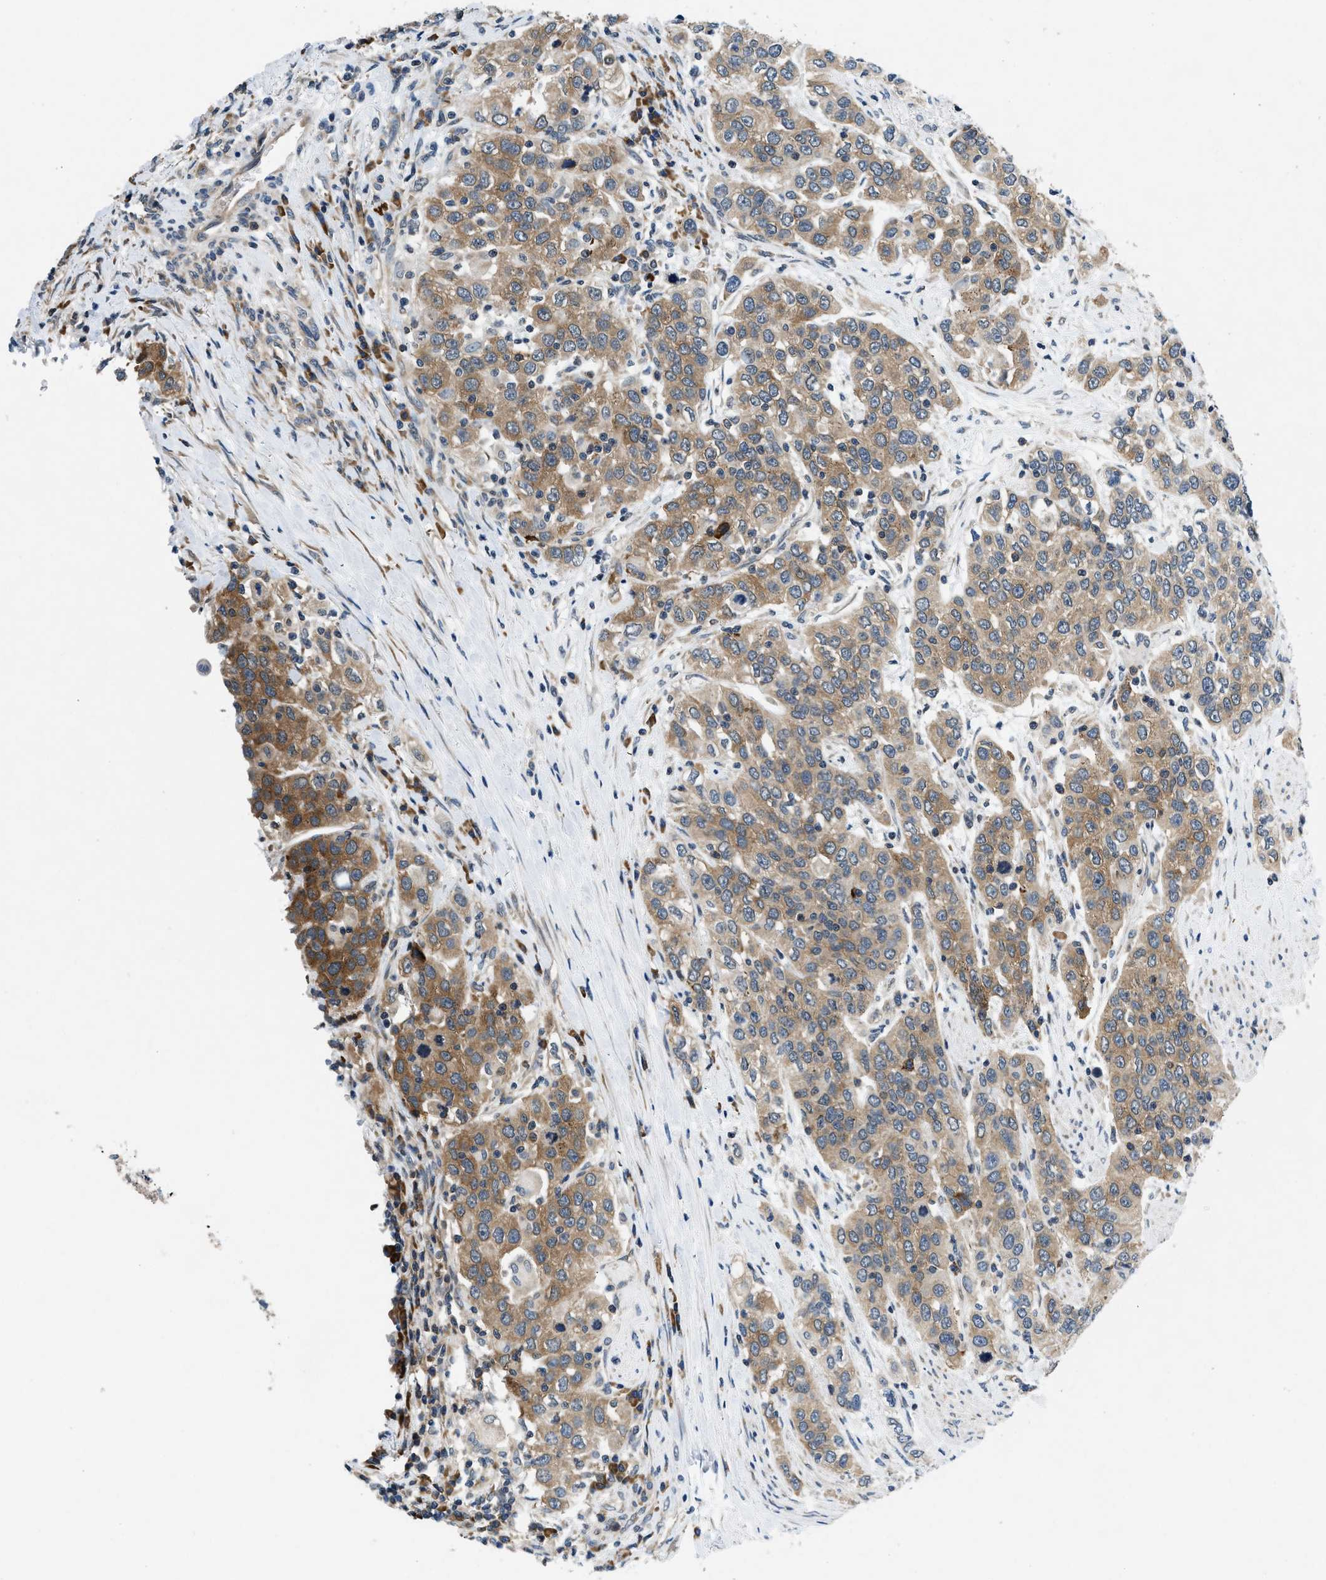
{"staining": {"intensity": "moderate", "quantity": ">75%", "location": "cytoplasmic/membranous"}, "tissue": "urothelial cancer", "cell_type": "Tumor cells", "image_type": "cancer", "snomed": [{"axis": "morphology", "description": "Urothelial carcinoma, High grade"}, {"axis": "topography", "description": "Urinary bladder"}], "caption": "Immunohistochemistry (IHC) of human urothelial cancer displays medium levels of moderate cytoplasmic/membranous positivity in approximately >75% of tumor cells. The staining was performed using DAB to visualize the protein expression in brown, while the nuclei were stained in blue with hematoxylin (Magnification: 20x).", "gene": "PA2G4", "patient": {"sex": "female", "age": 80}}